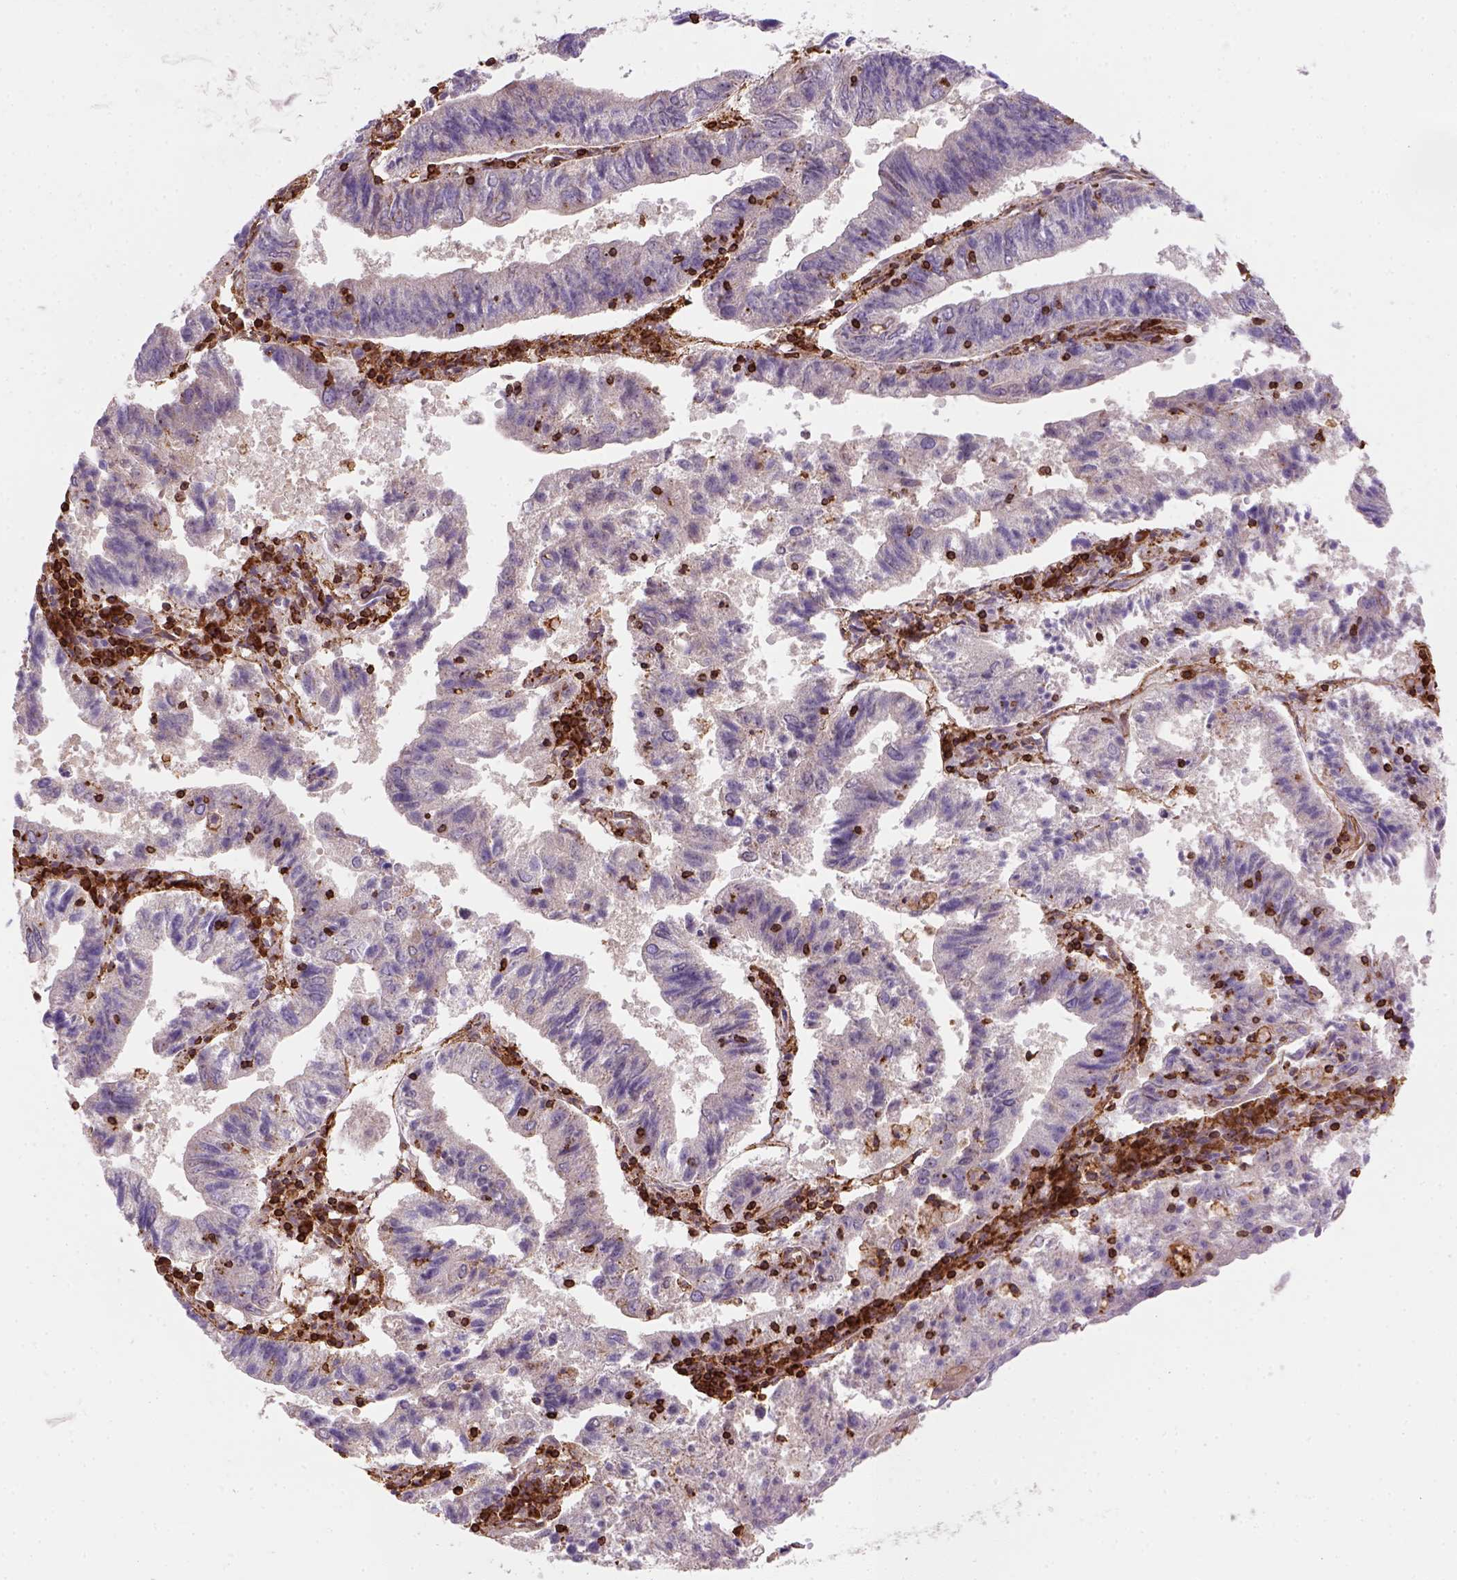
{"staining": {"intensity": "negative", "quantity": "none", "location": "none"}, "tissue": "endometrial cancer", "cell_type": "Tumor cells", "image_type": "cancer", "snomed": [{"axis": "morphology", "description": "Adenocarcinoma, NOS"}, {"axis": "topography", "description": "Endometrium"}], "caption": "The histopathology image shows no staining of tumor cells in endometrial adenocarcinoma.", "gene": "GPRC5D", "patient": {"sex": "female", "age": 82}}